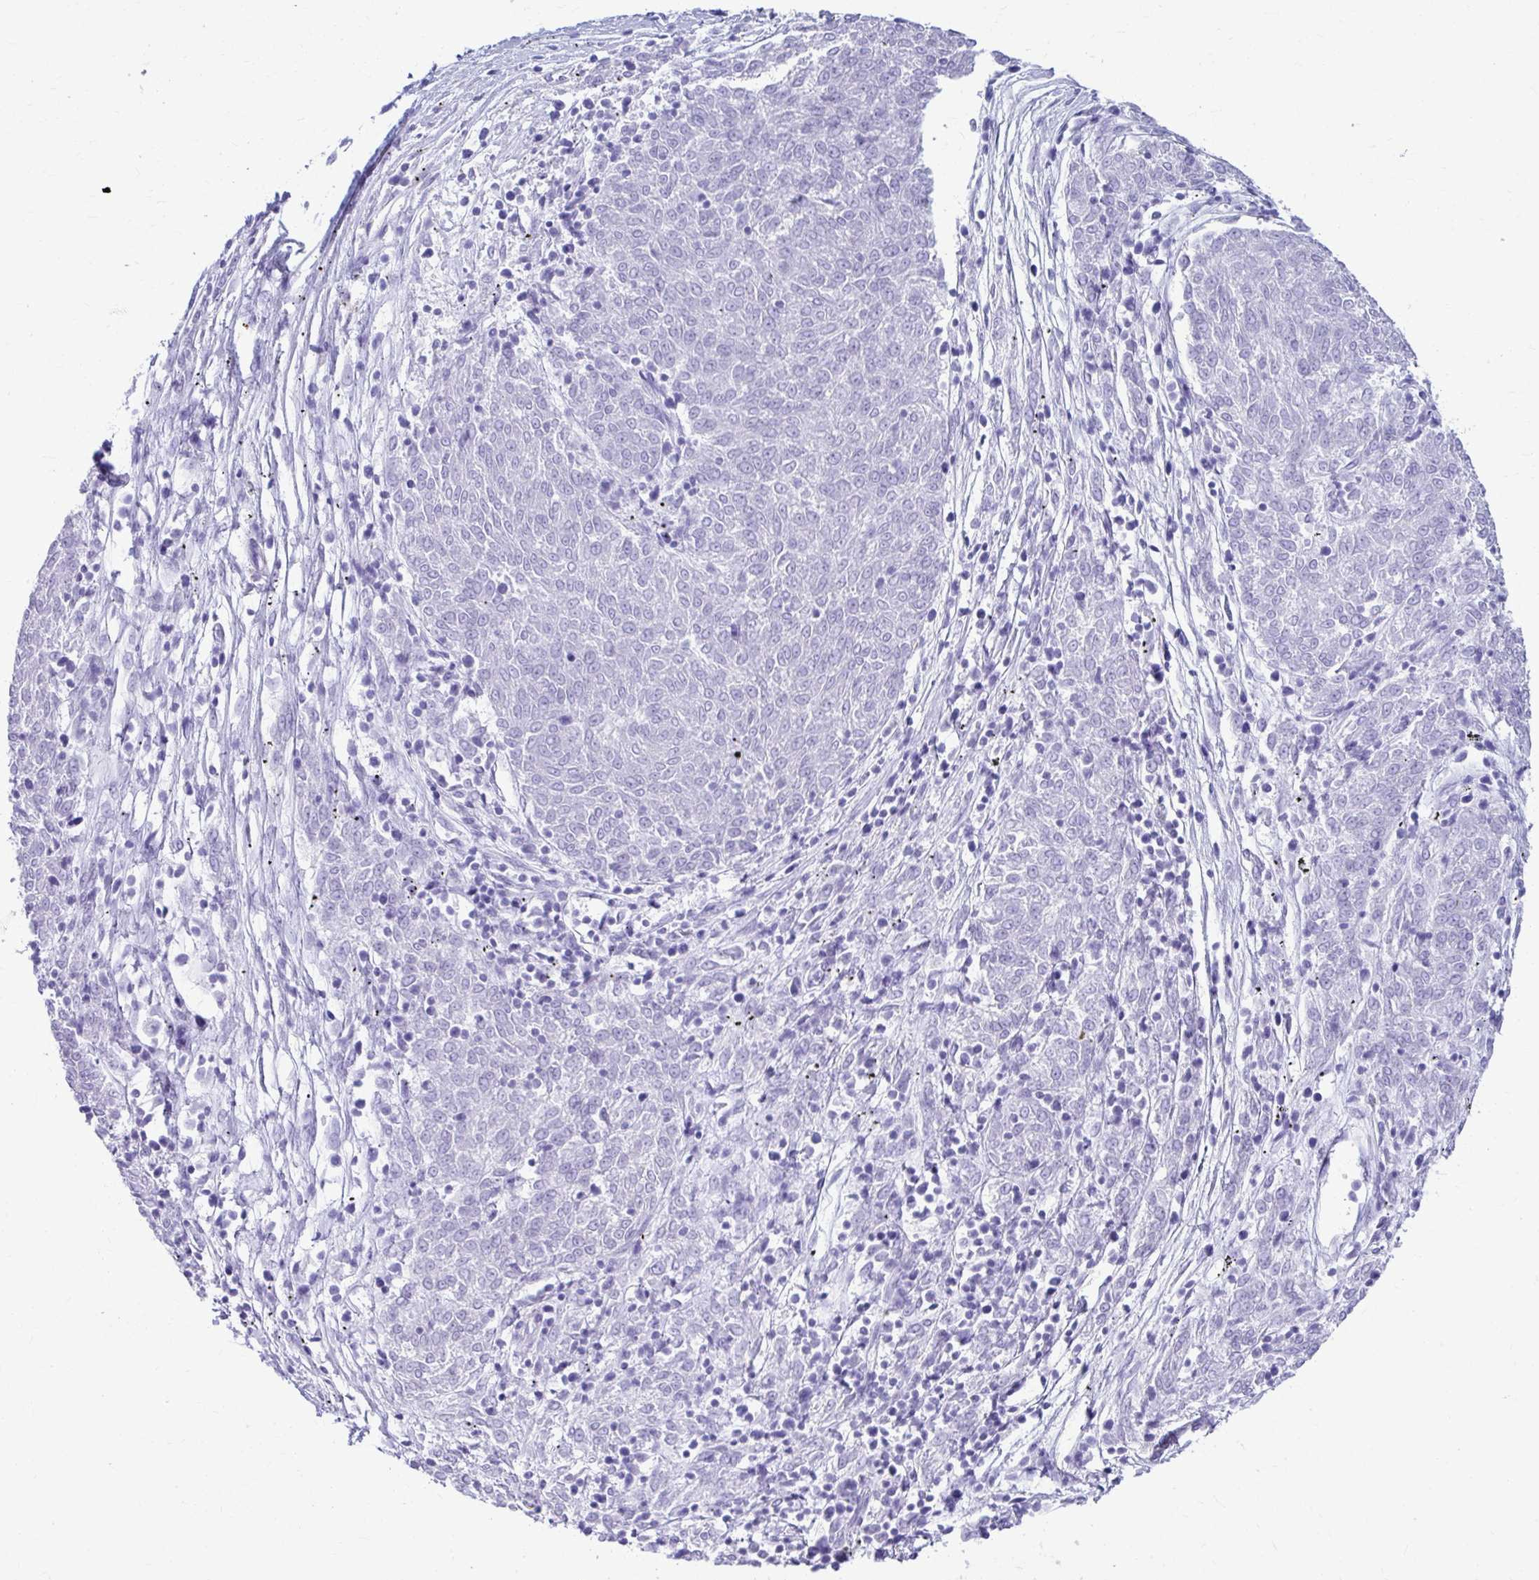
{"staining": {"intensity": "negative", "quantity": "none", "location": "none"}, "tissue": "melanoma", "cell_type": "Tumor cells", "image_type": "cancer", "snomed": [{"axis": "morphology", "description": "Malignant melanoma, NOS"}, {"axis": "topography", "description": "Skin"}], "caption": "This is a micrograph of immunohistochemistry staining of melanoma, which shows no staining in tumor cells.", "gene": "ATP4B", "patient": {"sex": "female", "age": 72}}